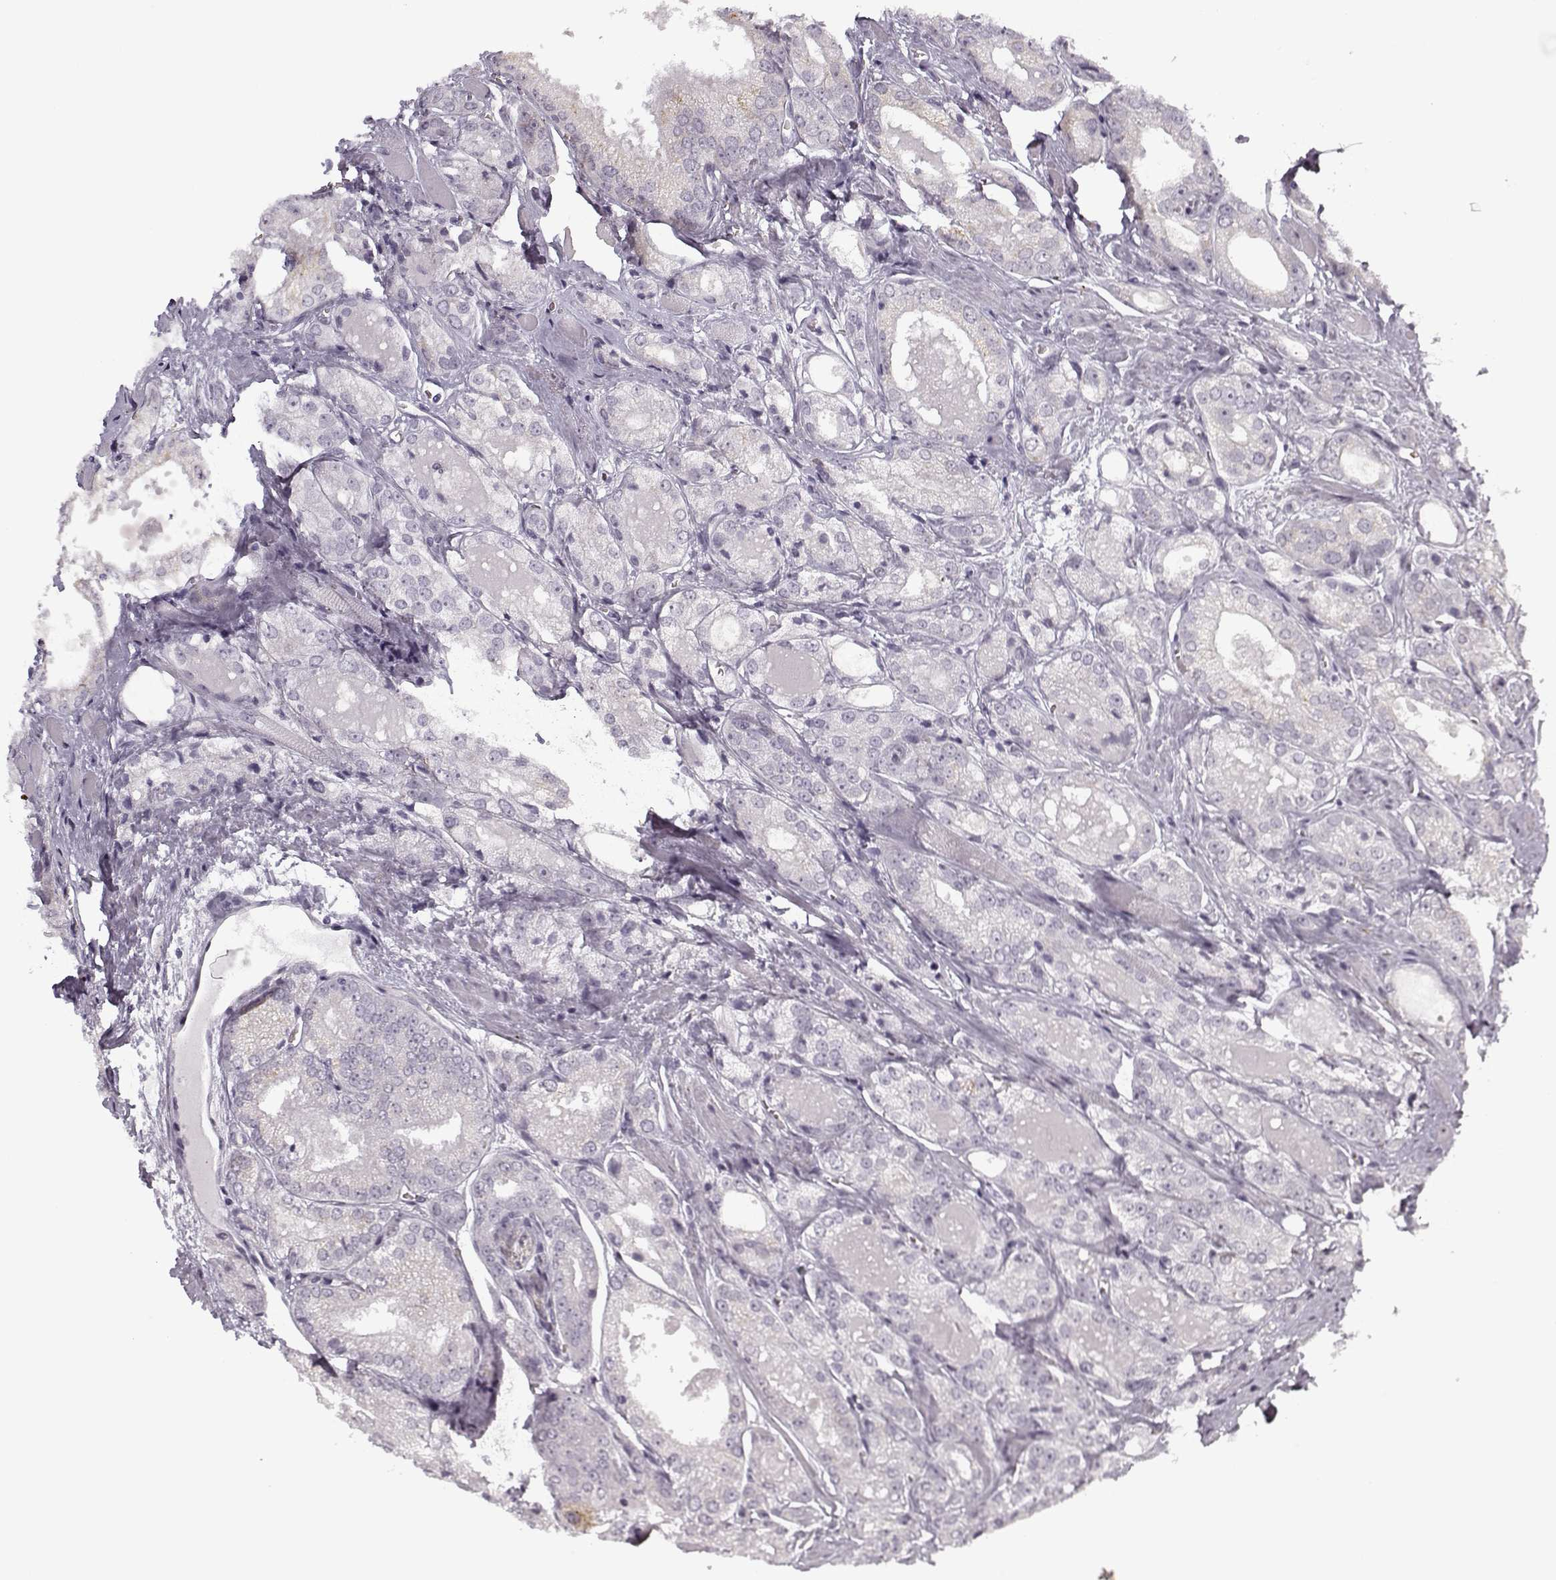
{"staining": {"intensity": "negative", "quantity": "none", "location": "none"}, "tissue": "prostate cancer", "cell_type": "Tumor cells", "image_type": "cancer", "snomed": [{"axis": "morphology", "description": "Adenocarcinoma, NOS"}, {"axis": "morphology", "description": "Adenocarcinoma, High grade"}, {"axis": "topography", "description": "Prostate"}], "caption": "This is a image of immunohistochemistry staining of adenocarcinoma (prostate), which shows no positivity in tumor cells.", "gene": "SNCA", "patient": {"sex": "male", "age": 70}}